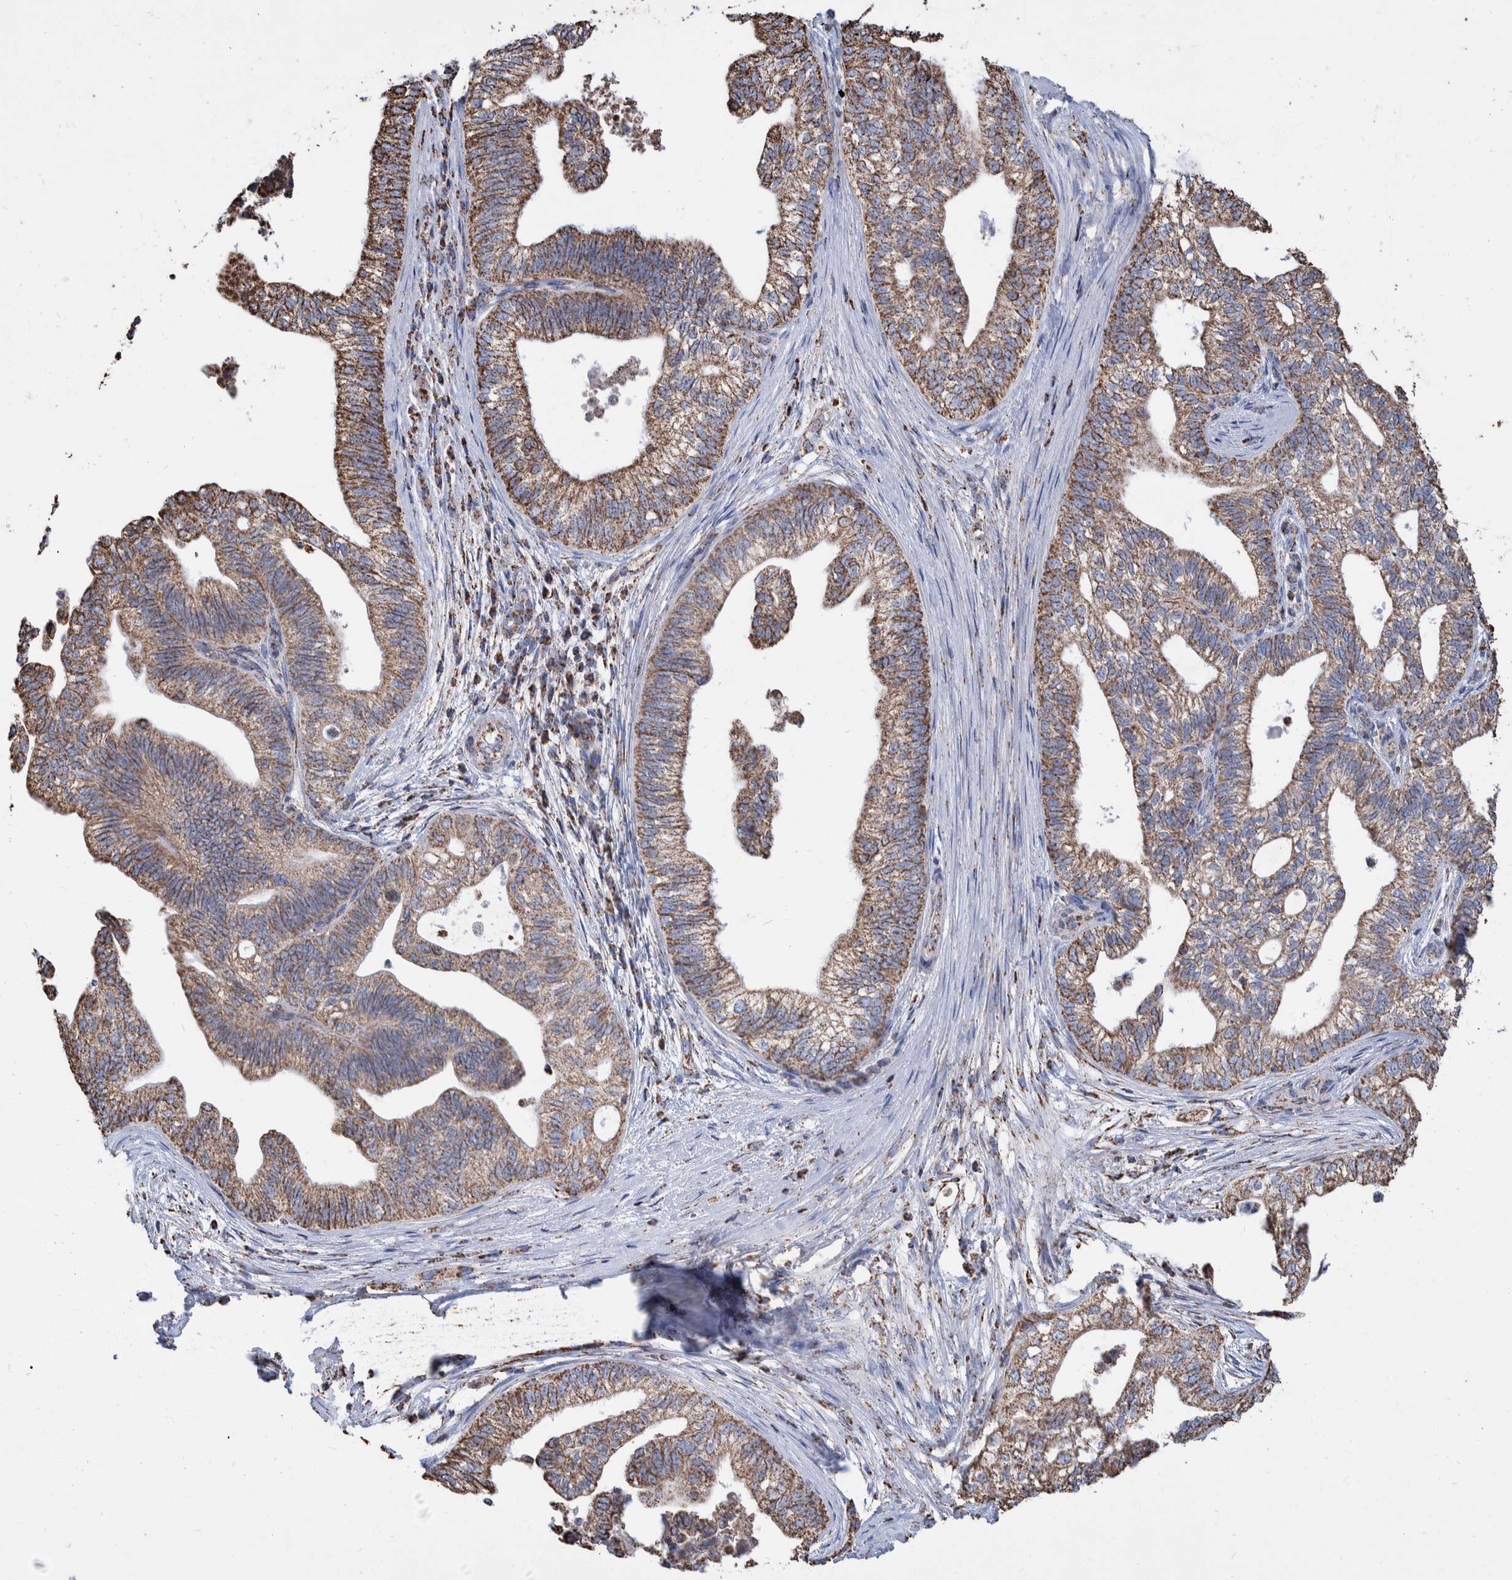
{"staining": {"intensity": "moderate", "quantity": ">75%", "location": "cytoplasmic/membranous"}, "tissue": "pancreatic cancer", "cell_type": "Tumor cells", "image_type": "cancer", "snomed": [{"axis": "morphology", "description": "Adenocarcinoma, NOS"}, {"axis": "topography", "description": "Pancreas"}], "caption": "Immunohistochemistry (DAB) staining of pancreatic cancer reveals moderate cytoplasmic/membranous protein staining in about >75% of tumor cells.", "gene": "VPS26C", "patient": {"sex": "male", "age": 72}}